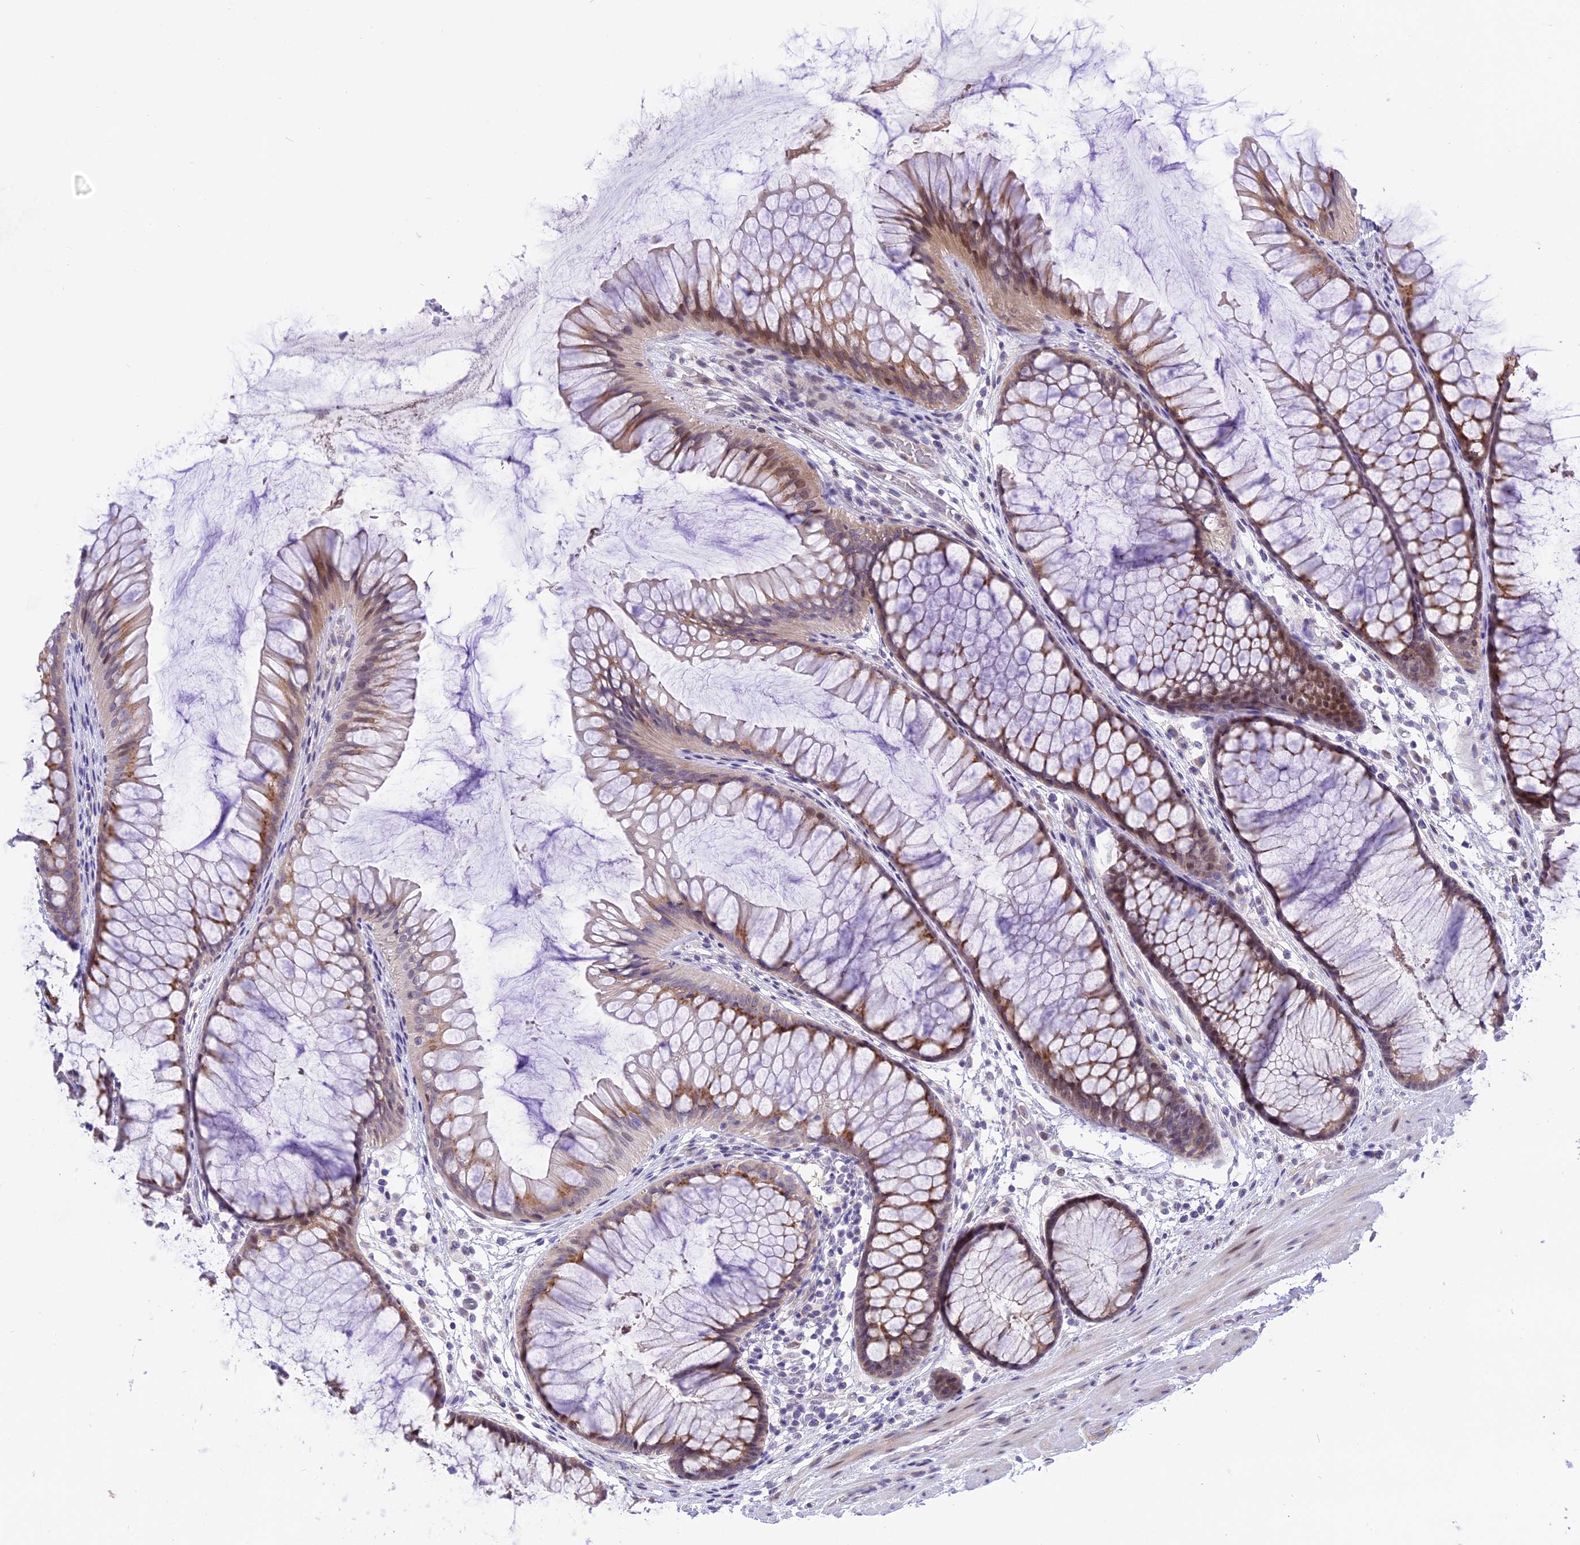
{"staining": {"intensity": "weak", "quantity": ">75%", "location": "cytoplasmic/membranous"}, "tissue": "colon", "cell_type": "Endothelial cells", "image_type": "normal", "snomed": [{"axis": "morphology", "description": "Normal tissue, NOS"}, {"axis": "topography", "description": "Colon"}], "caption": "Protein expression analysis of normal colon exhibits weak cytoplasmic/membranous positivity in about >75% of endothelial cells.", "gene": "ZNF837", "patient": {"sex": "female", "age": 82}}